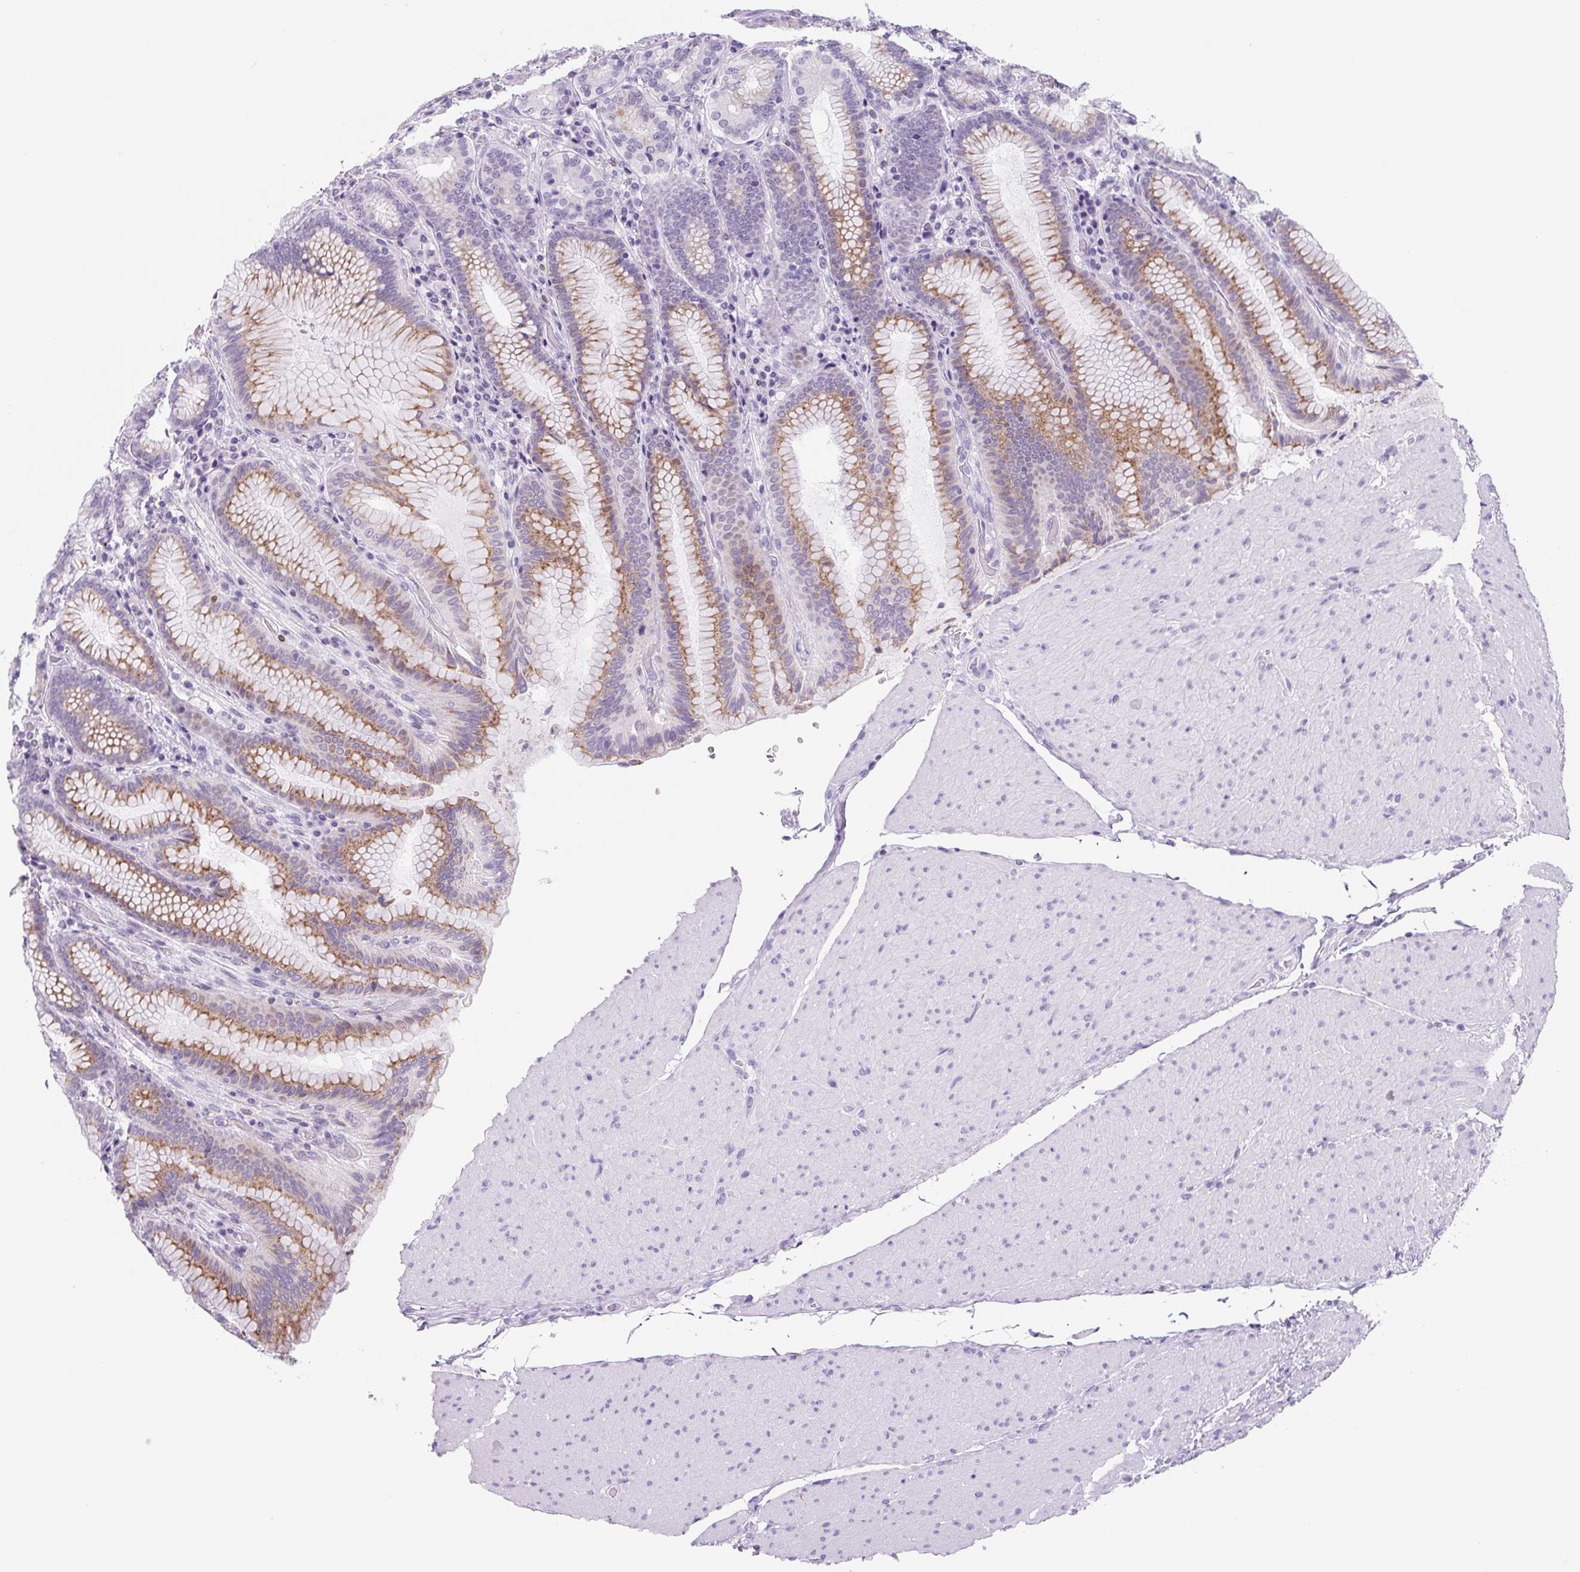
{"staining": {"intensity": "moderate", "quantity": "25%-75%", "location": "cytoplasmic/membranous"}, "tissue": "stomach", "cell_type": "Glandular cells", "image_type": "normal", "snomed": [{"axis": "morphology", "description": "Normal tissue, NOS"}, {"axis": "topography", "description": "Stomach, upper"}, {"axis": "topography", "description": "Stomach, lower"}], "caption": "IHC micrograph of benign stomach stained for a protein (brown), which displays medium levels of moderate cytoplasmic/membranous expression in about 25%-75% of glandular cells.", "gene": "TNFRSF8", "patient": {"sex": "female", "age": 76}}